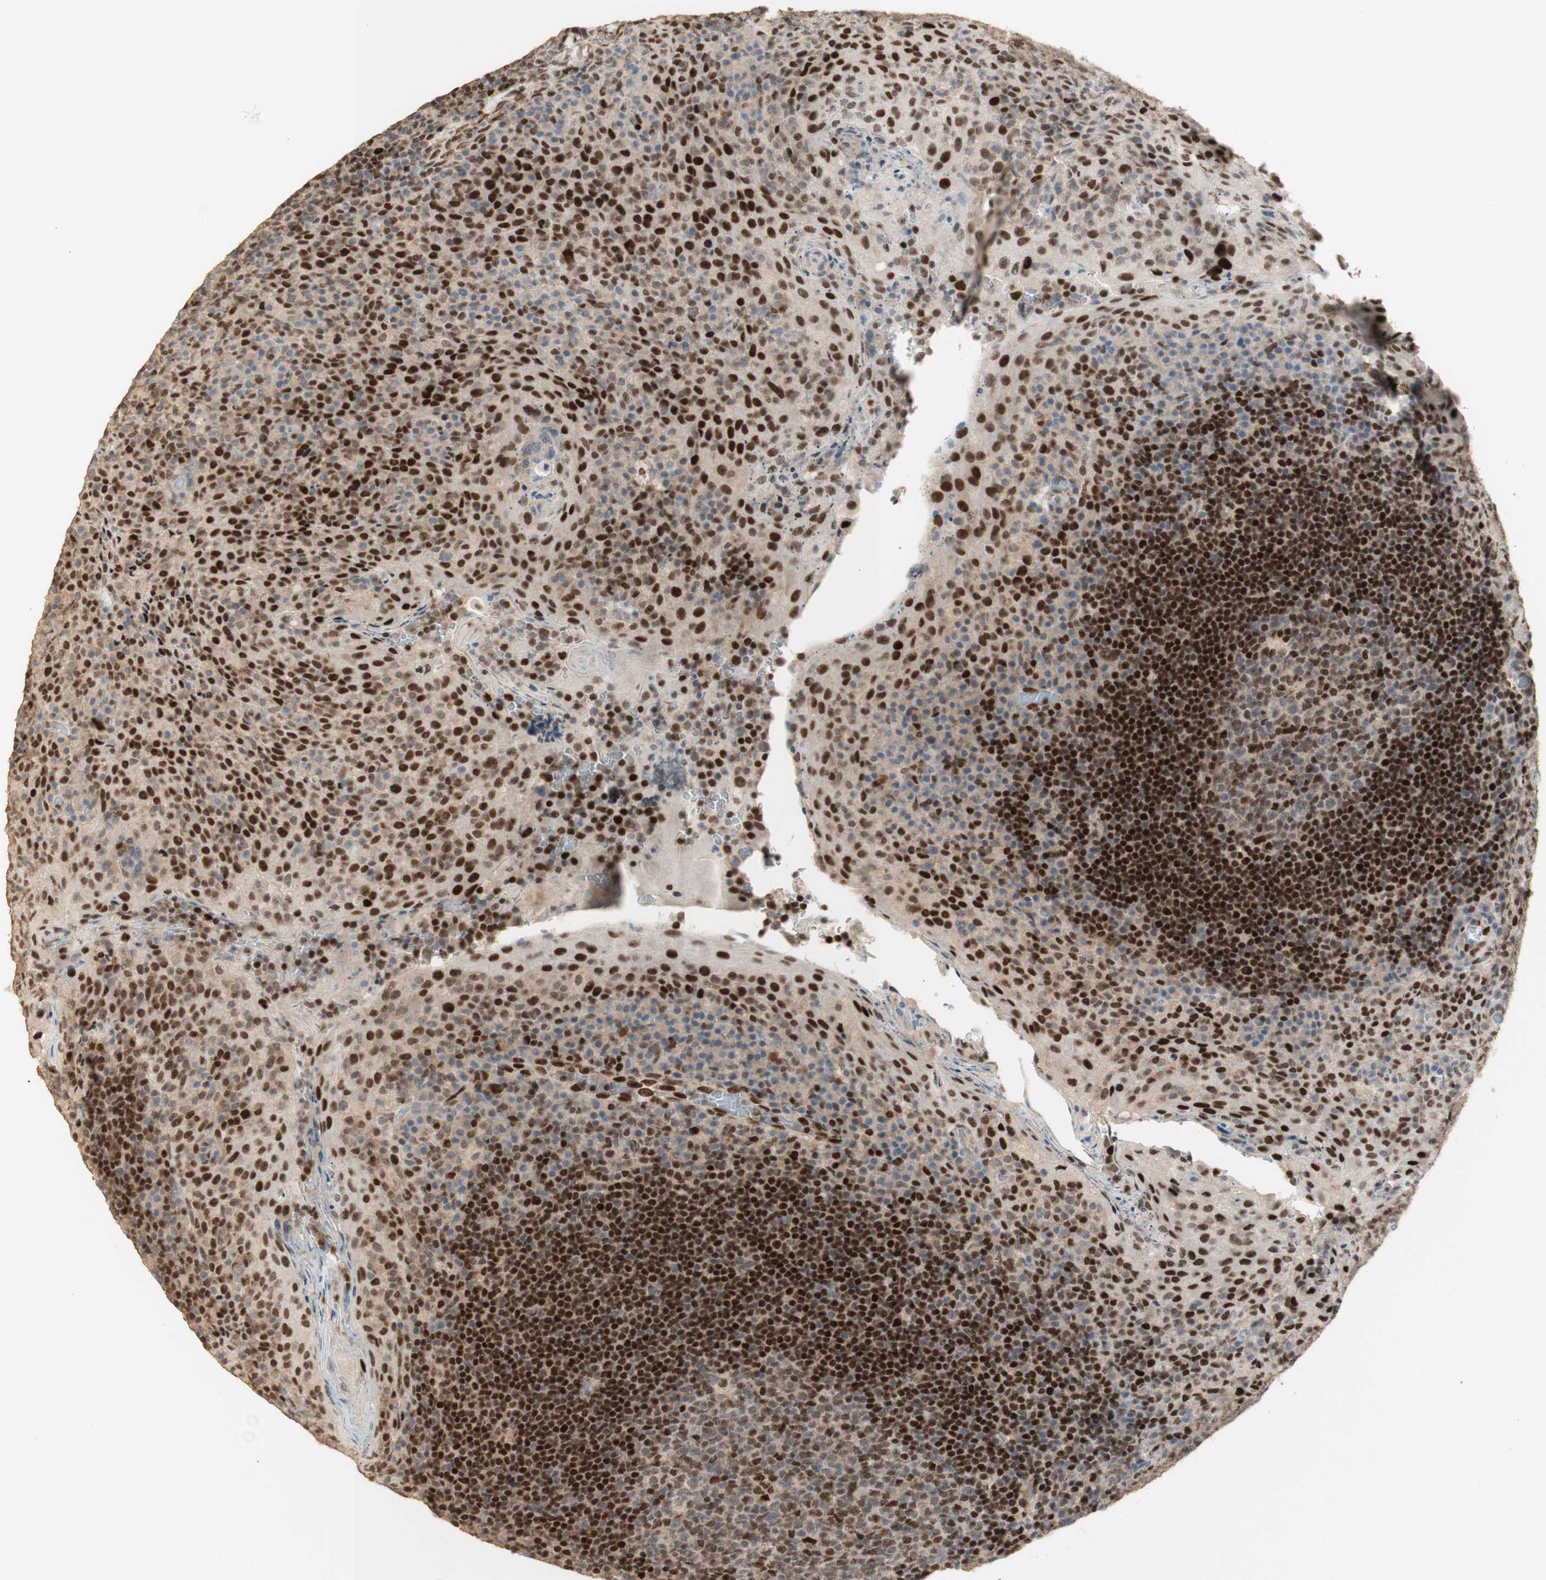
{"staining": {"intensity": "moderate", "quantity": ">75%", "location": "nuclear"}, "tissue": "tonsil", "cell_type": "Germinal center cells", "image_type": "normal", "snomed": [{"axis": "morphology", "description": "Normal tissue, NOS"}, {"axis": "topography", "description": "Tonsil"}], "caption": "DAB immunohistochemical staining of benign tonsil displays moderate nuclear protein positivity in approximately >75% of germinal center cells.", "gene": "FOXP1", "patient": {"sex": "male", "age": 17}}